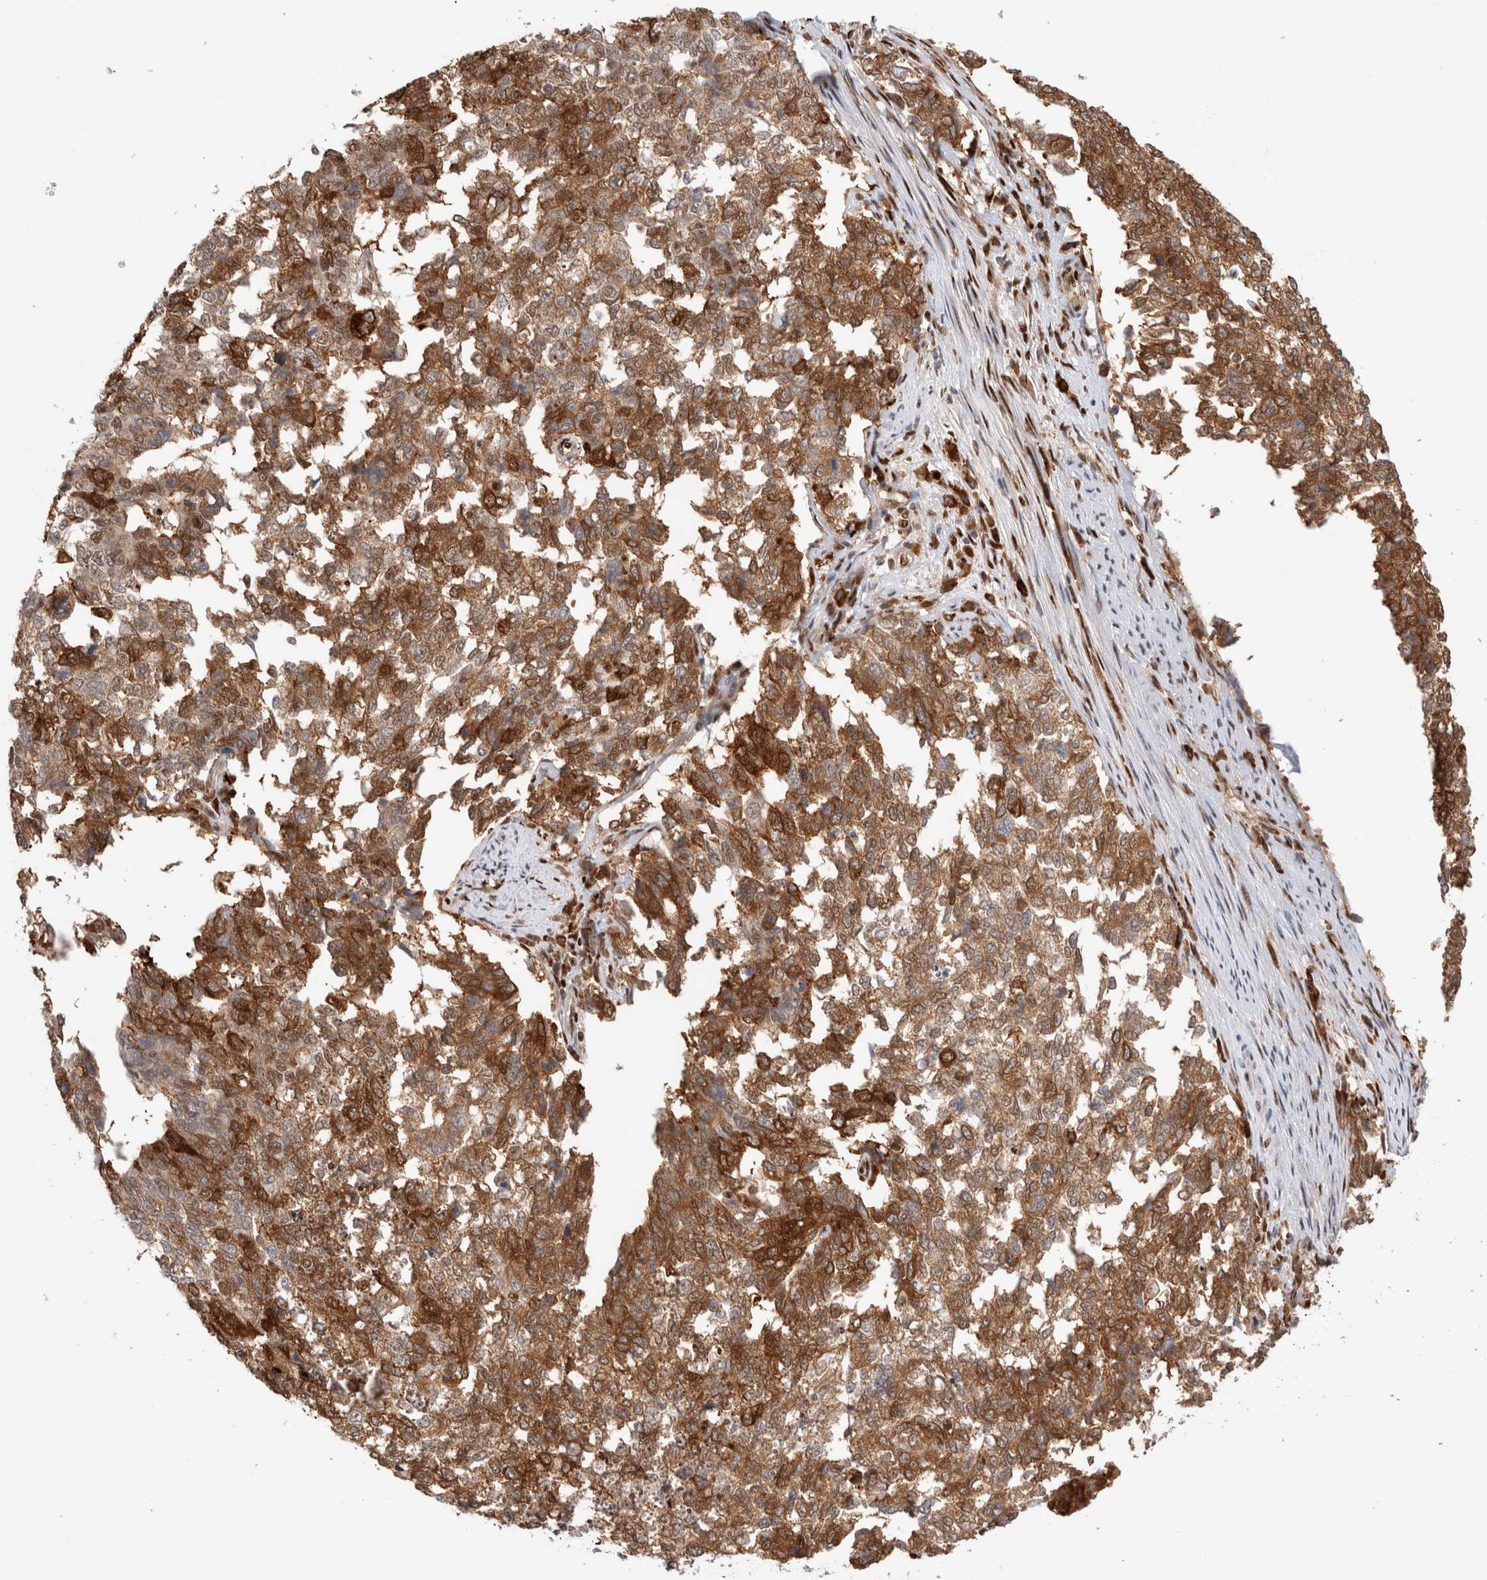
{"staining": {"intensity": "moderate", "quantity": ">75%", "location": "cytoplasmic/membranous"}, "tissue": "cervical cancer", "cell_type": "Tumor cells", "image_type": "cancer", "snomed": [{"axis": "morphology", "description": "Squamous cell carcinoma, NOS"}, {"axis": "topography", "description": "Cervix"}], "caption": "Squamous cell carcinoma (cervical) stained with IHC reveals moderate cytoplasmic/membranous staining in approximately >75% of tumor cells. Using DAB (brown) and hematoxylin (blue) stains, captured at high magnification using brightfield microscopy.", "gene": "TCF4", "patient": {"sex": "female", "age": 63}}